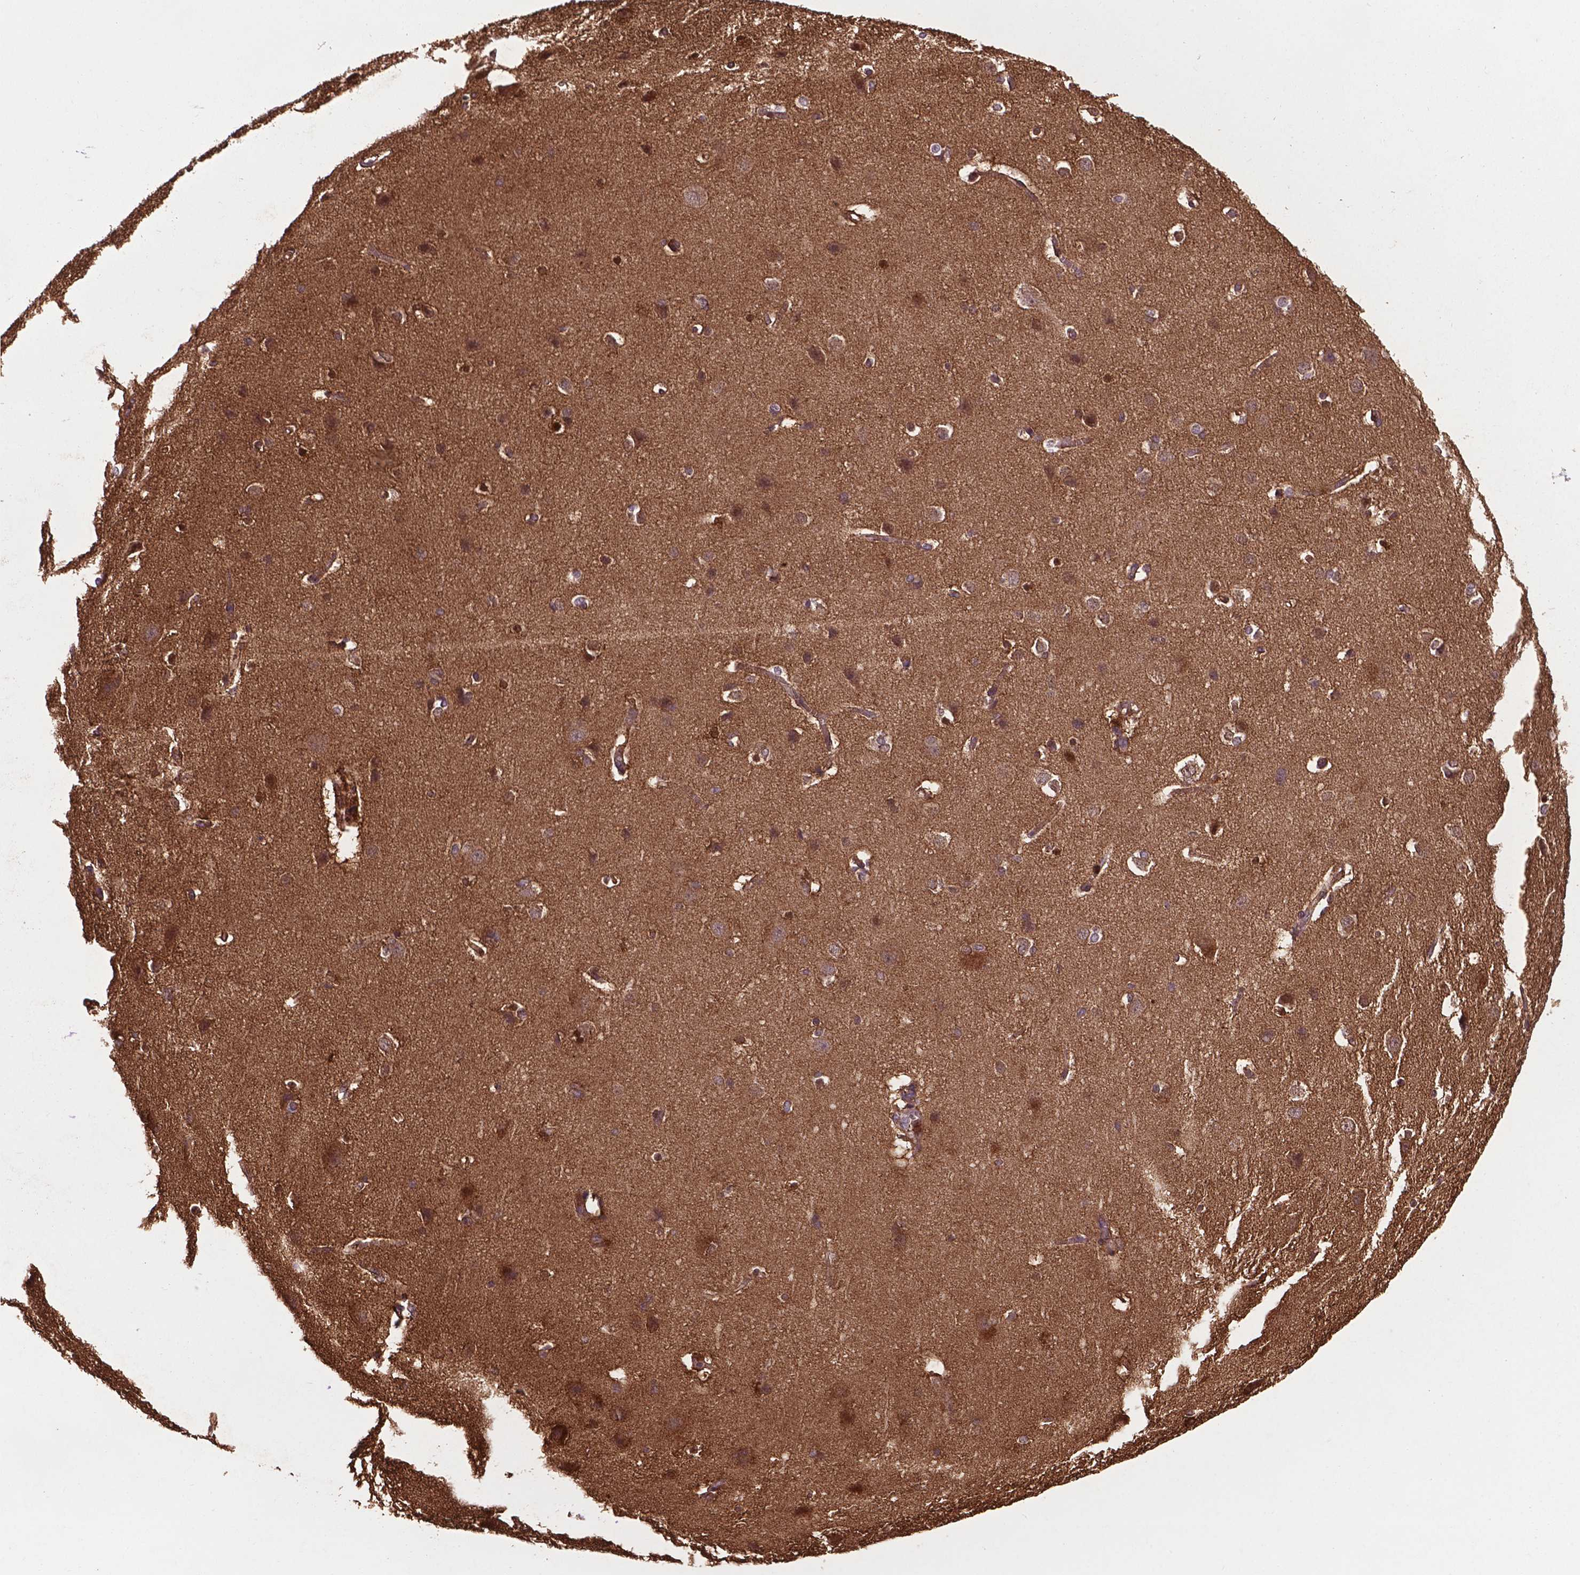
{"staining": {"intensity": "moderate", "quantity": "25%-75%", "location": "cytoplasmic/membranous"}, "tissue": "cerebral cortex", "cell_type": "Endothelial cells", "image_type": "normal", "snomed": [{"axis": "morphology", "description": "Normal tissue, NOS"}, {"axis": "topography", "description": "Cerebral cortex"}], "caption": "Immunohistochemistry (IHC) of unremarkable human cerebral cortex reveals medium levels of moderate cytoplasmic/membranous expression in about 25%-75% of endothelial cells. Immunohistochemistry (IHC) stains the protein of interest in brown and the nuclei are stained blue.", "gene": "SMAD3", "patient": {"sex": "male", "age": 37}}